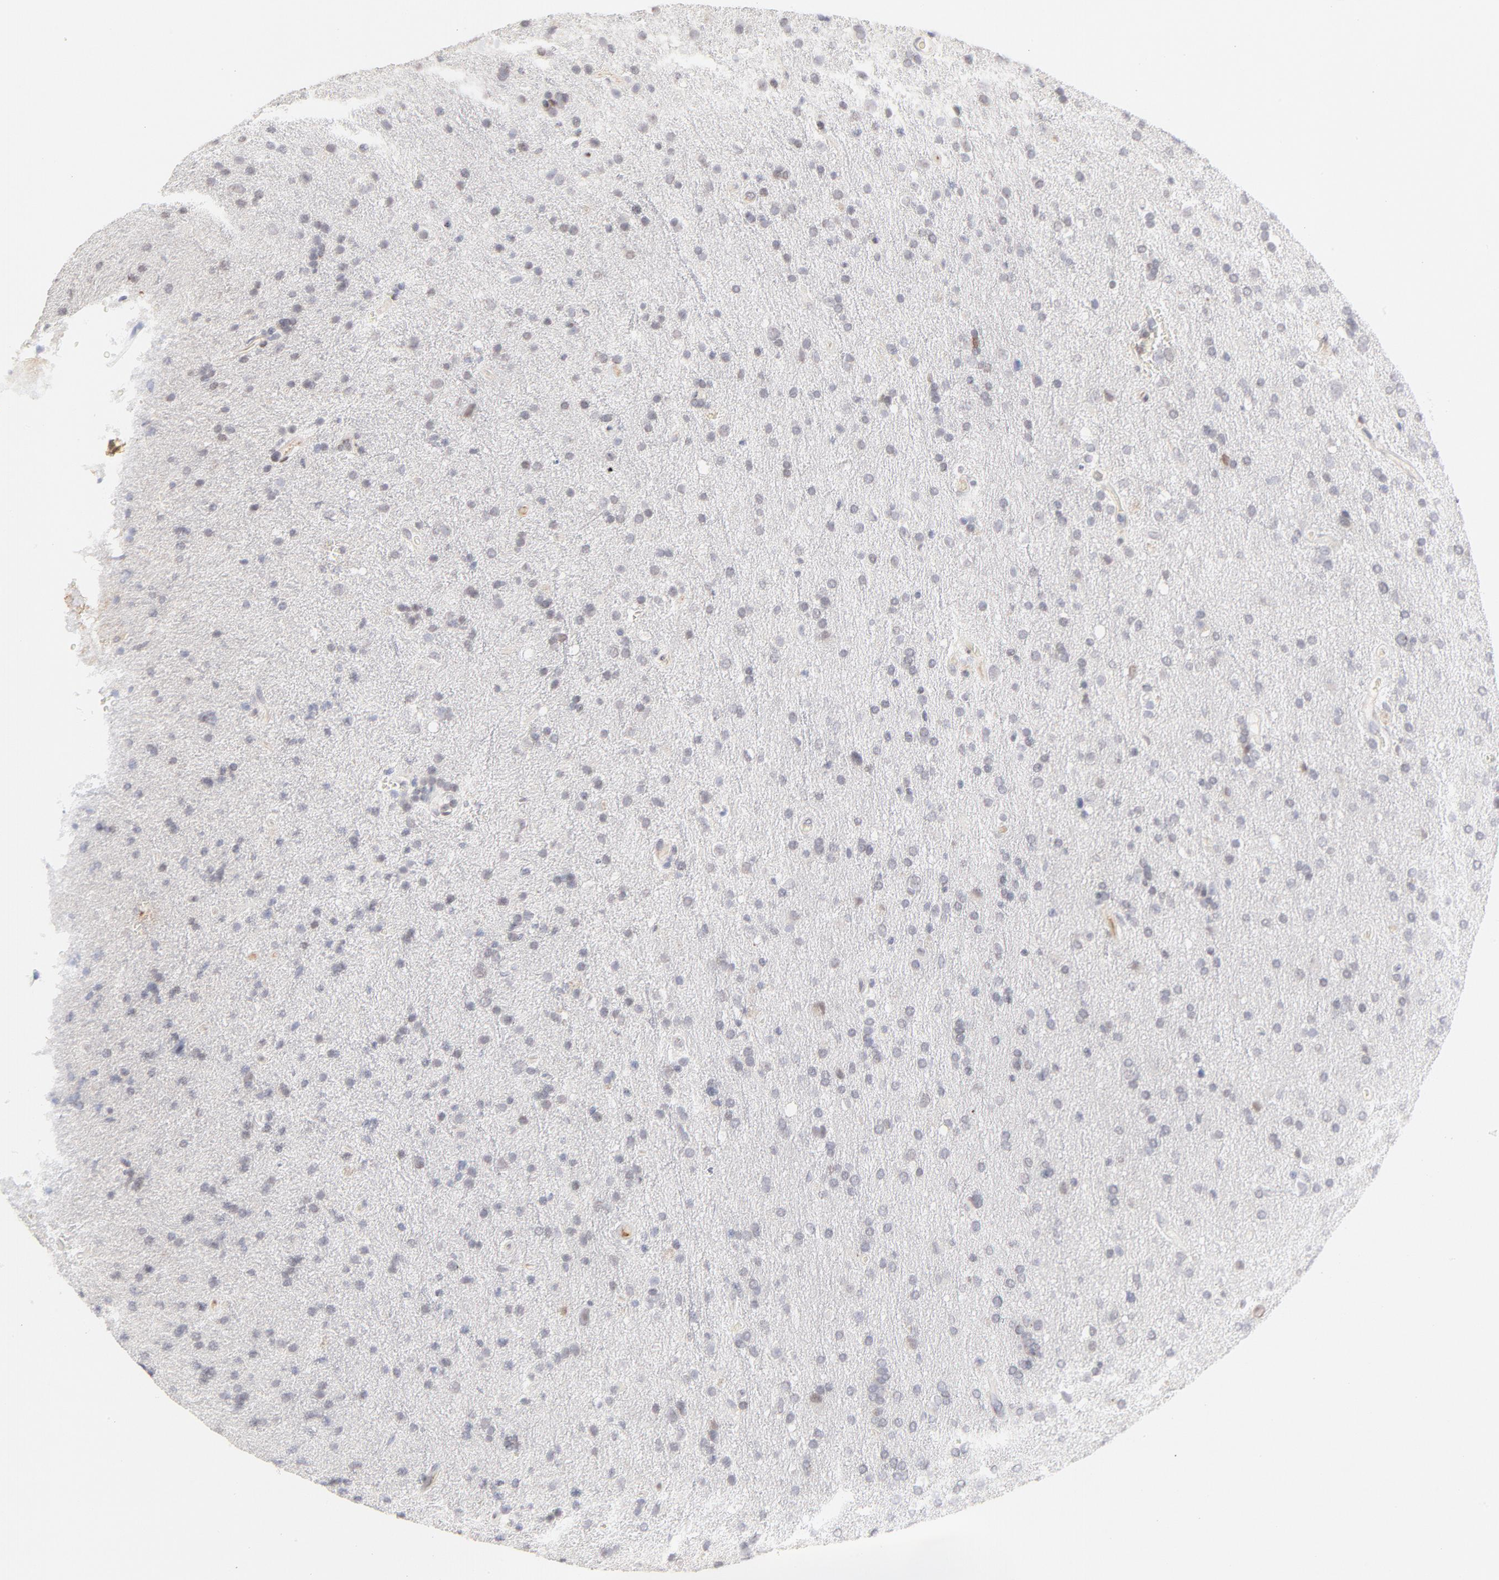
{"staining": {"intensity": "weak", "quantity": "<25%", "location": "nuclear"}, "tissue": "glioma", "cell_type": "Tumor cells", "image_type": "cancer", "snomed": [{"axis": "morphology", "description": "Glioma, malignant, High grade"}, {"axis": "topography", "description": "Brain"}], "caption": "Immunohistochemistry photomicrograph of neoplastic tissue: glioma stained with DAB demonstrates no significant protein expression in tumor cells.", "gene": "PBX3", "patient": {"sex": "male", "age": 33}}